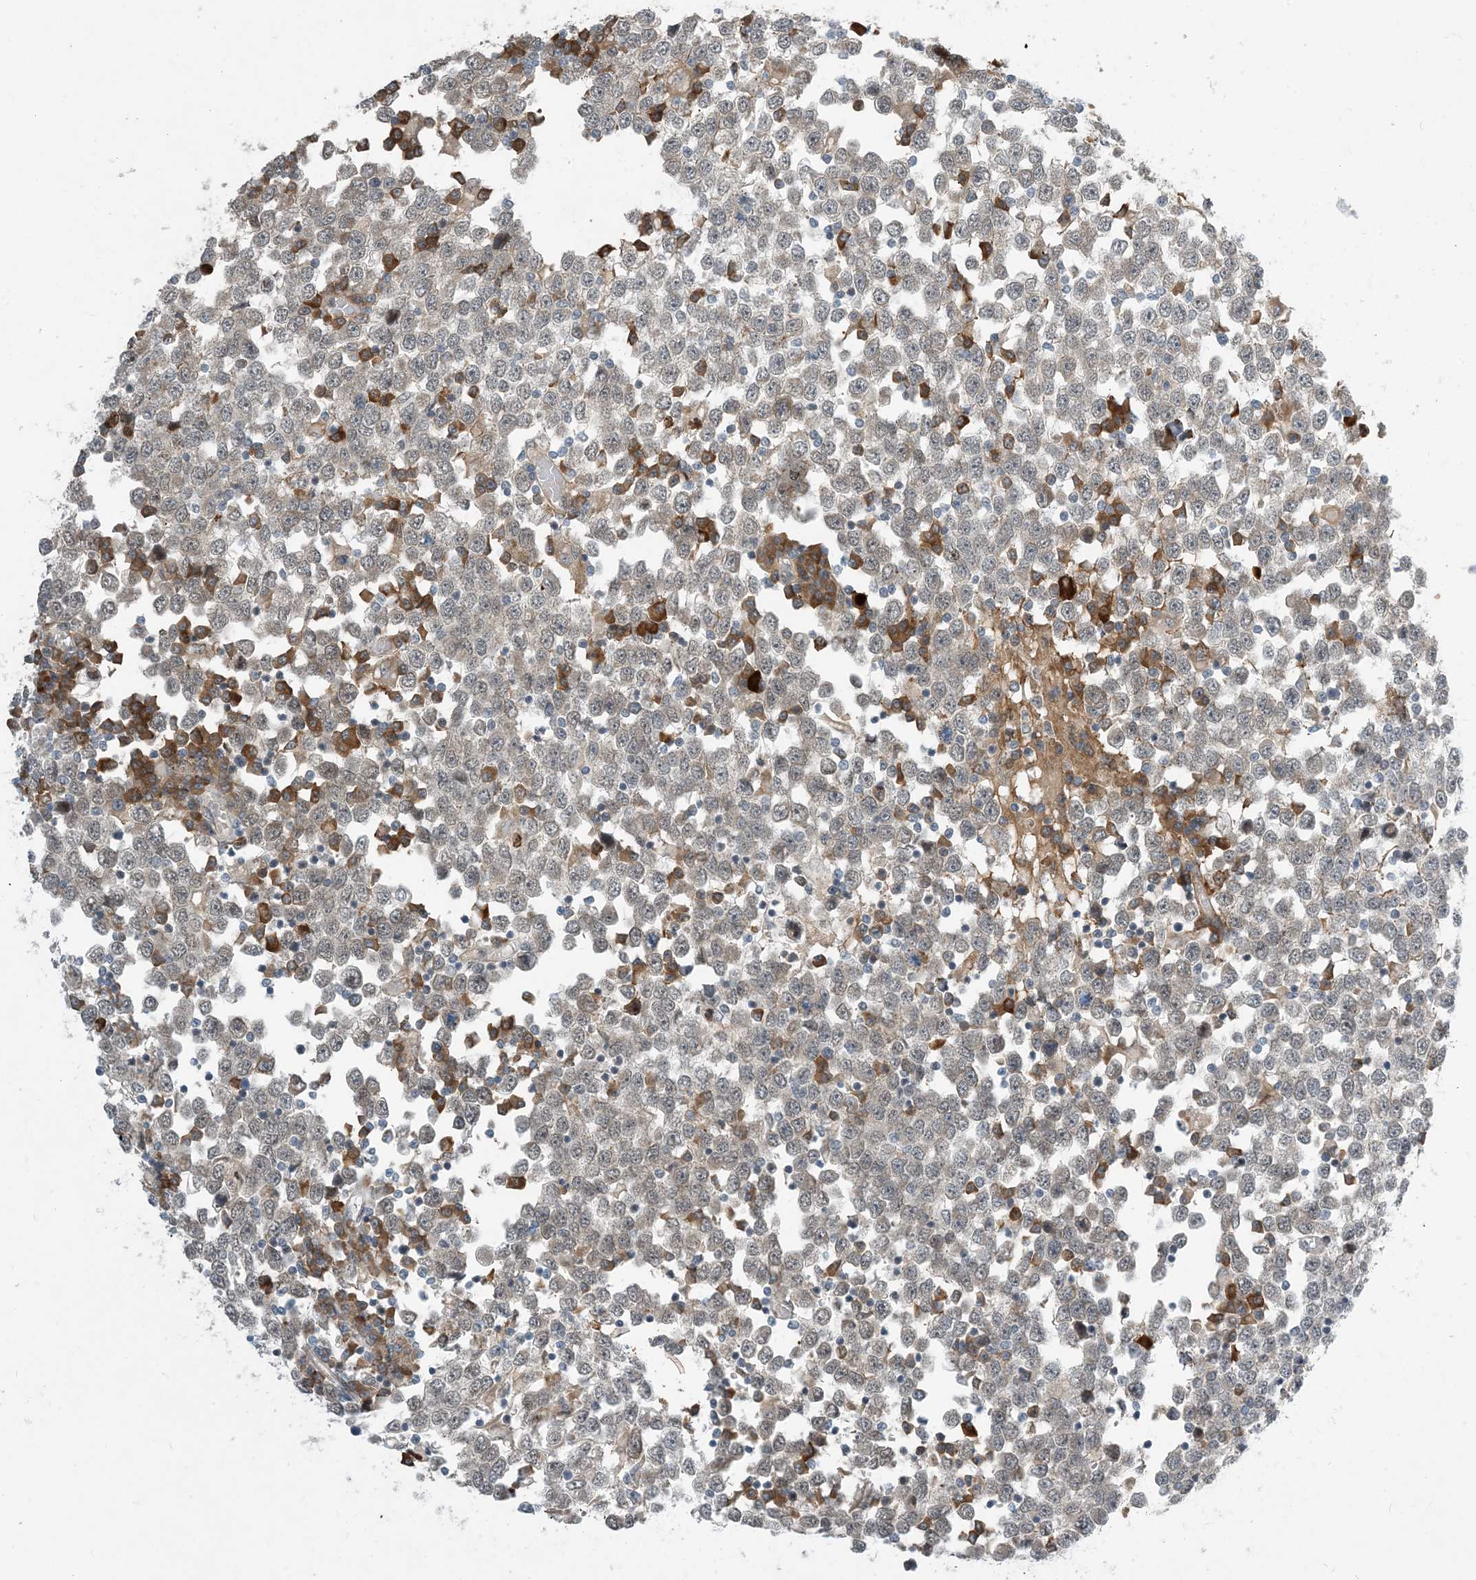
{"staining": {"intensity": "weak", "quantity": "<25%", "location": "cytoplasmic/membranous"}, "tissue": "testis cancer", "cell_type": "Tumor cells", "image_type": "cancer", "snomed": [{"axis": "morphology", "description": "Seminoma, NOS"}, {"axis": "topography", "description": "Testis"}], "caption": "Protein analysis of testis cancer (seminoma) demonstrates no significant staining in tumor cells. (DAB (3,3'-diaminobenzidine) immunohistochemistry visualized using brightfield microscopy, high magnification).", "gene": "PHOSPHO2", "patient": {"sex": "male", "age": 65}}